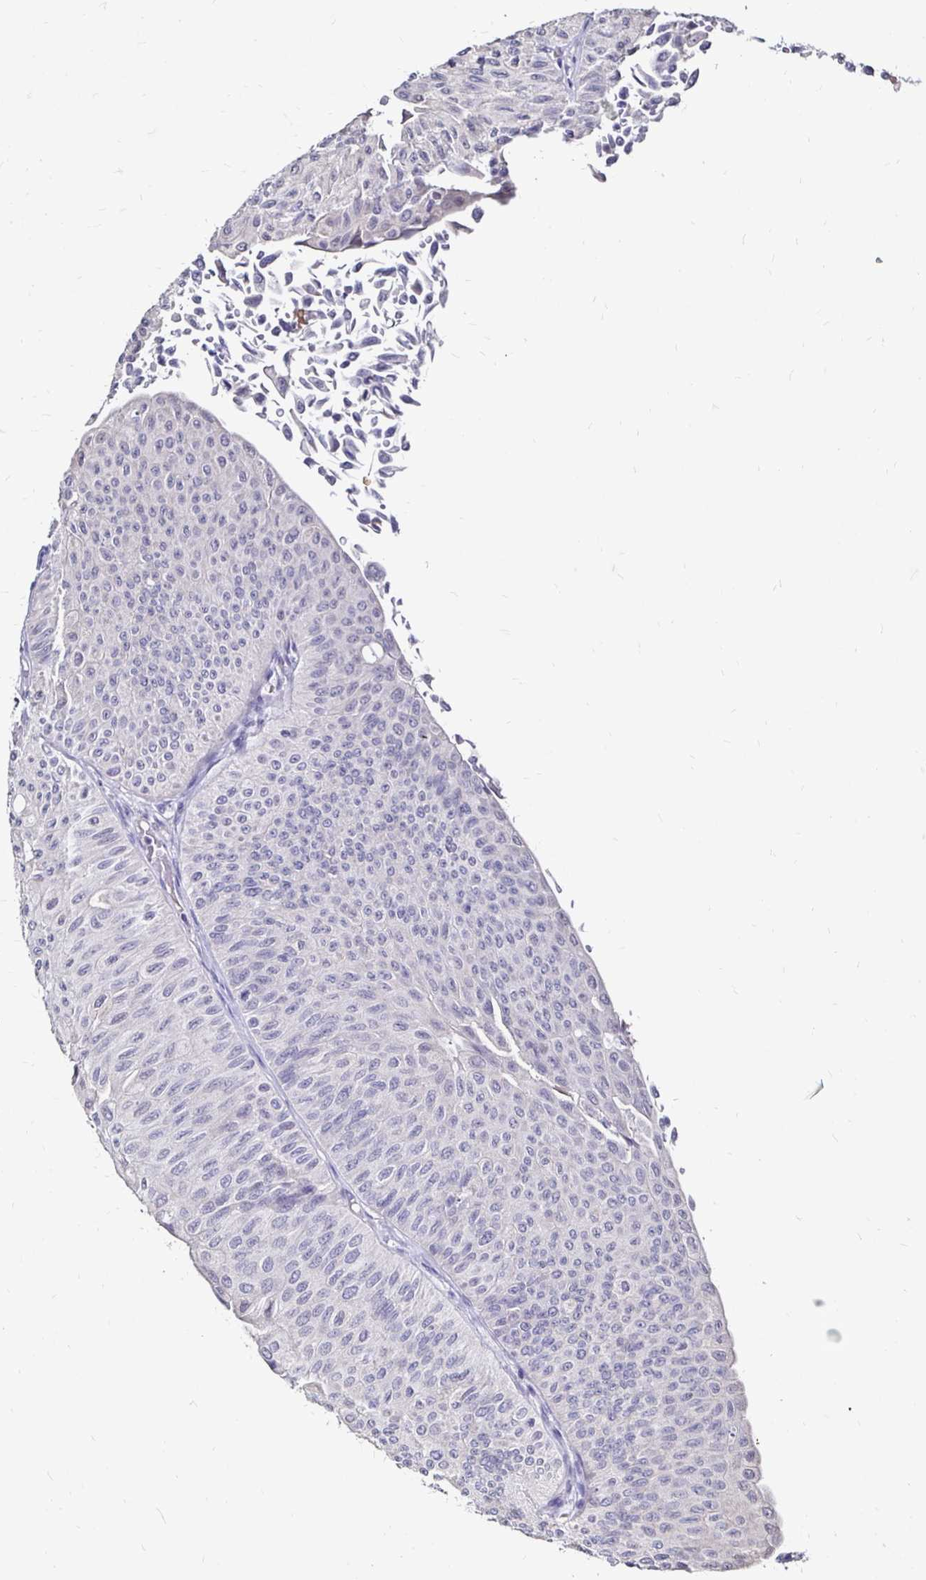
{"staining": {"intensity": "negative", "quantity": "none", "location": "none"}, "tissue": "urothelial cancer", "cell_type": "Tumor cells", "image_type": "cancer", "snomed": [{"axis": "morphology", "description": "Urothelial carcinoma, NOS"}, {"axis": "topography", "description": "Urinary bladder"}], "caption": "IHC histopathology image of urothelial cancer stained for a protein (brown), which displays no staining in tumor cells.", "gene": "SLC5A1", "patient": {"sex": "male", "age": 59}}